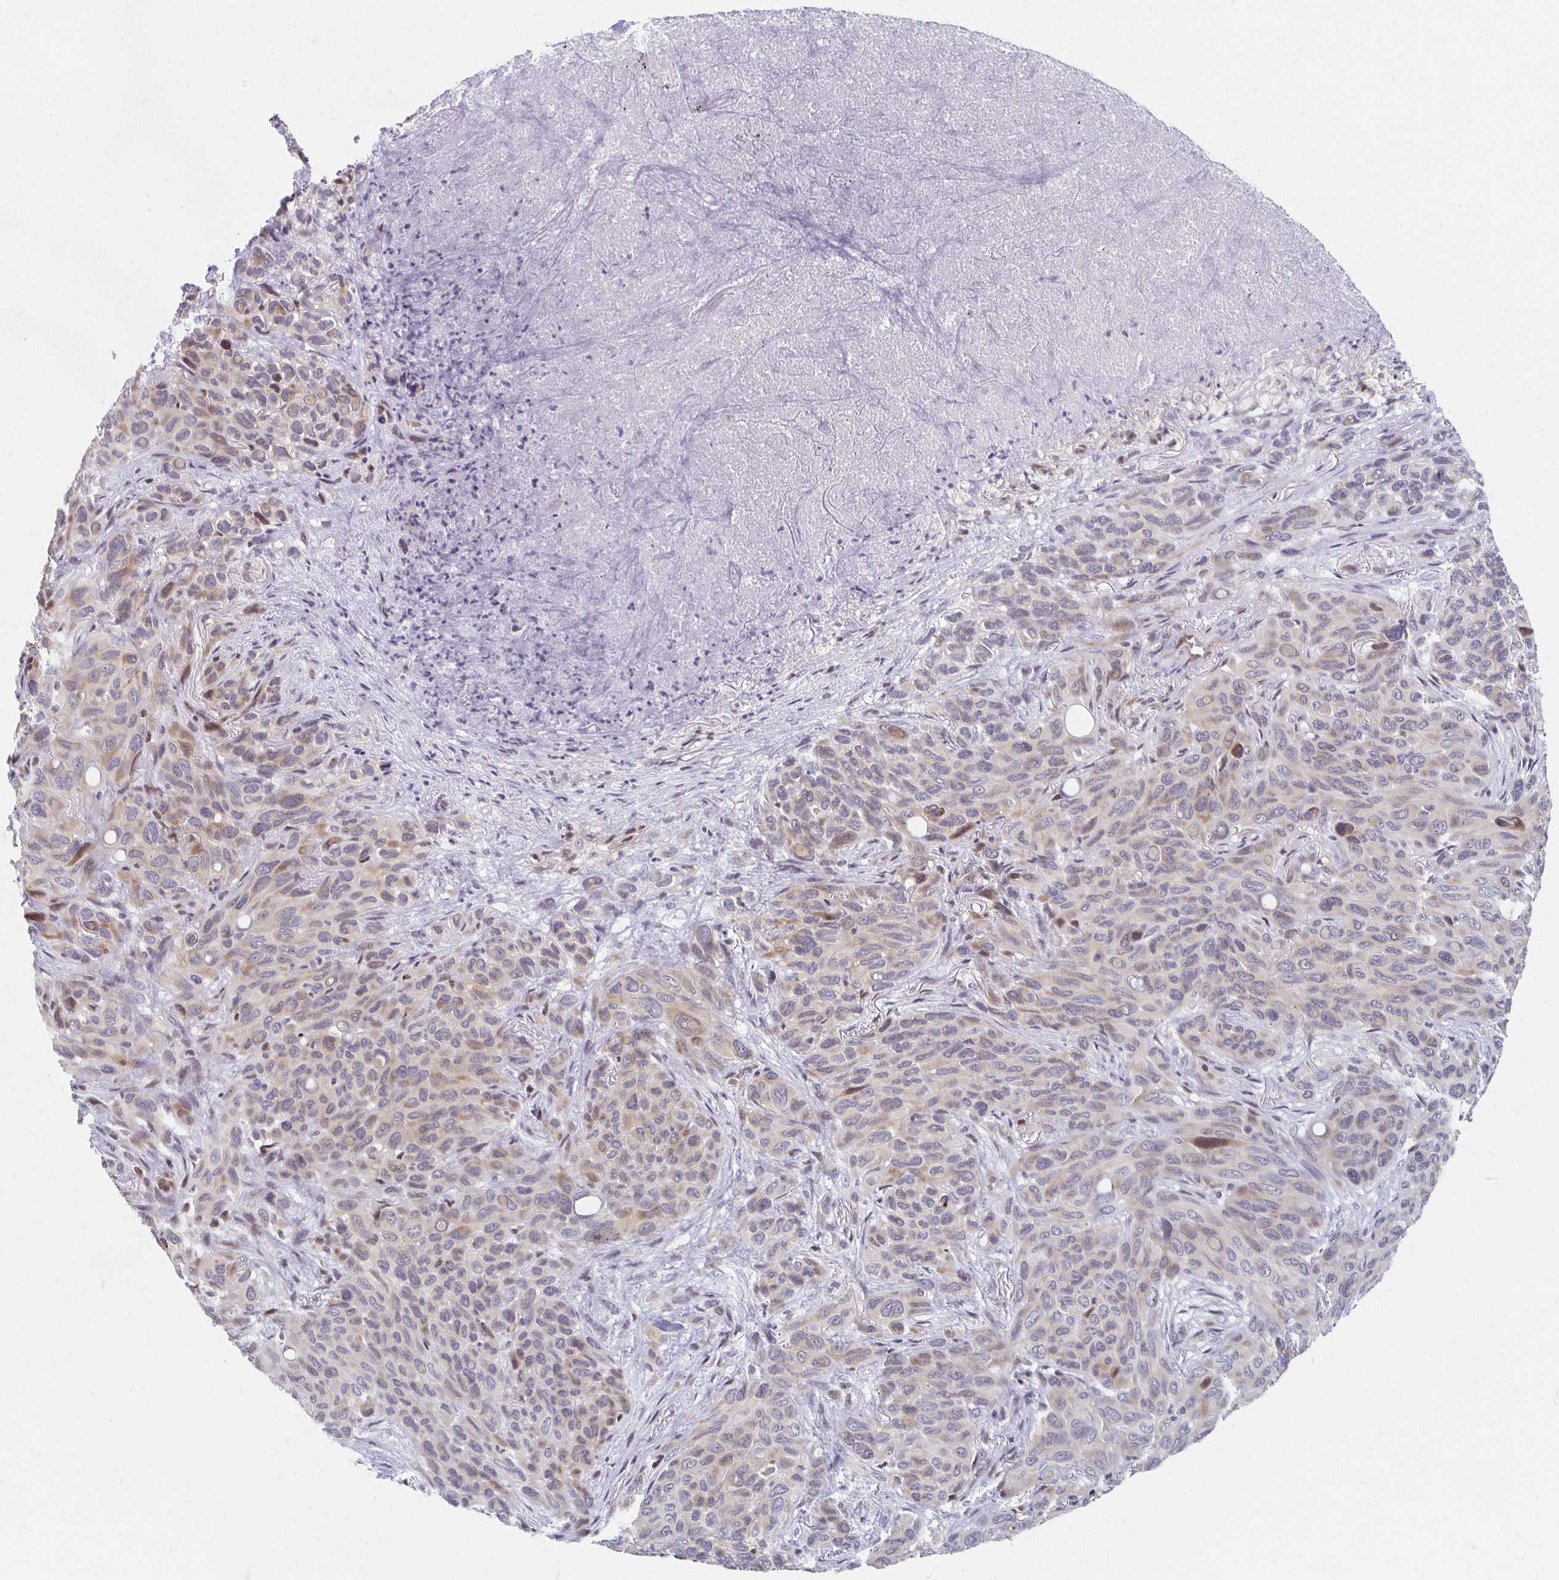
{"staining": {"intensity": "weak", "quantity": "25%-75%", "location": "cytoplasmic/membranous"}, "tissue": "melanoma", "cell_type": "Tumor cells", "image_type": "cancer", "snomed": [{"axis": "morphology", "description": "Malignant melanoma, Metastatic site"}, {"axis": "topography", "description": "Lung"}], "caption": "Approximately 25%-75% of tumor cells in human malignant melanoma (metastatic site) display weak cytoplasmic/membranous protein staining as visualized by brown immunohistochemical staining.", "gene": "HCFC1R1", "patient": {"sex": "male", "age": 48}}